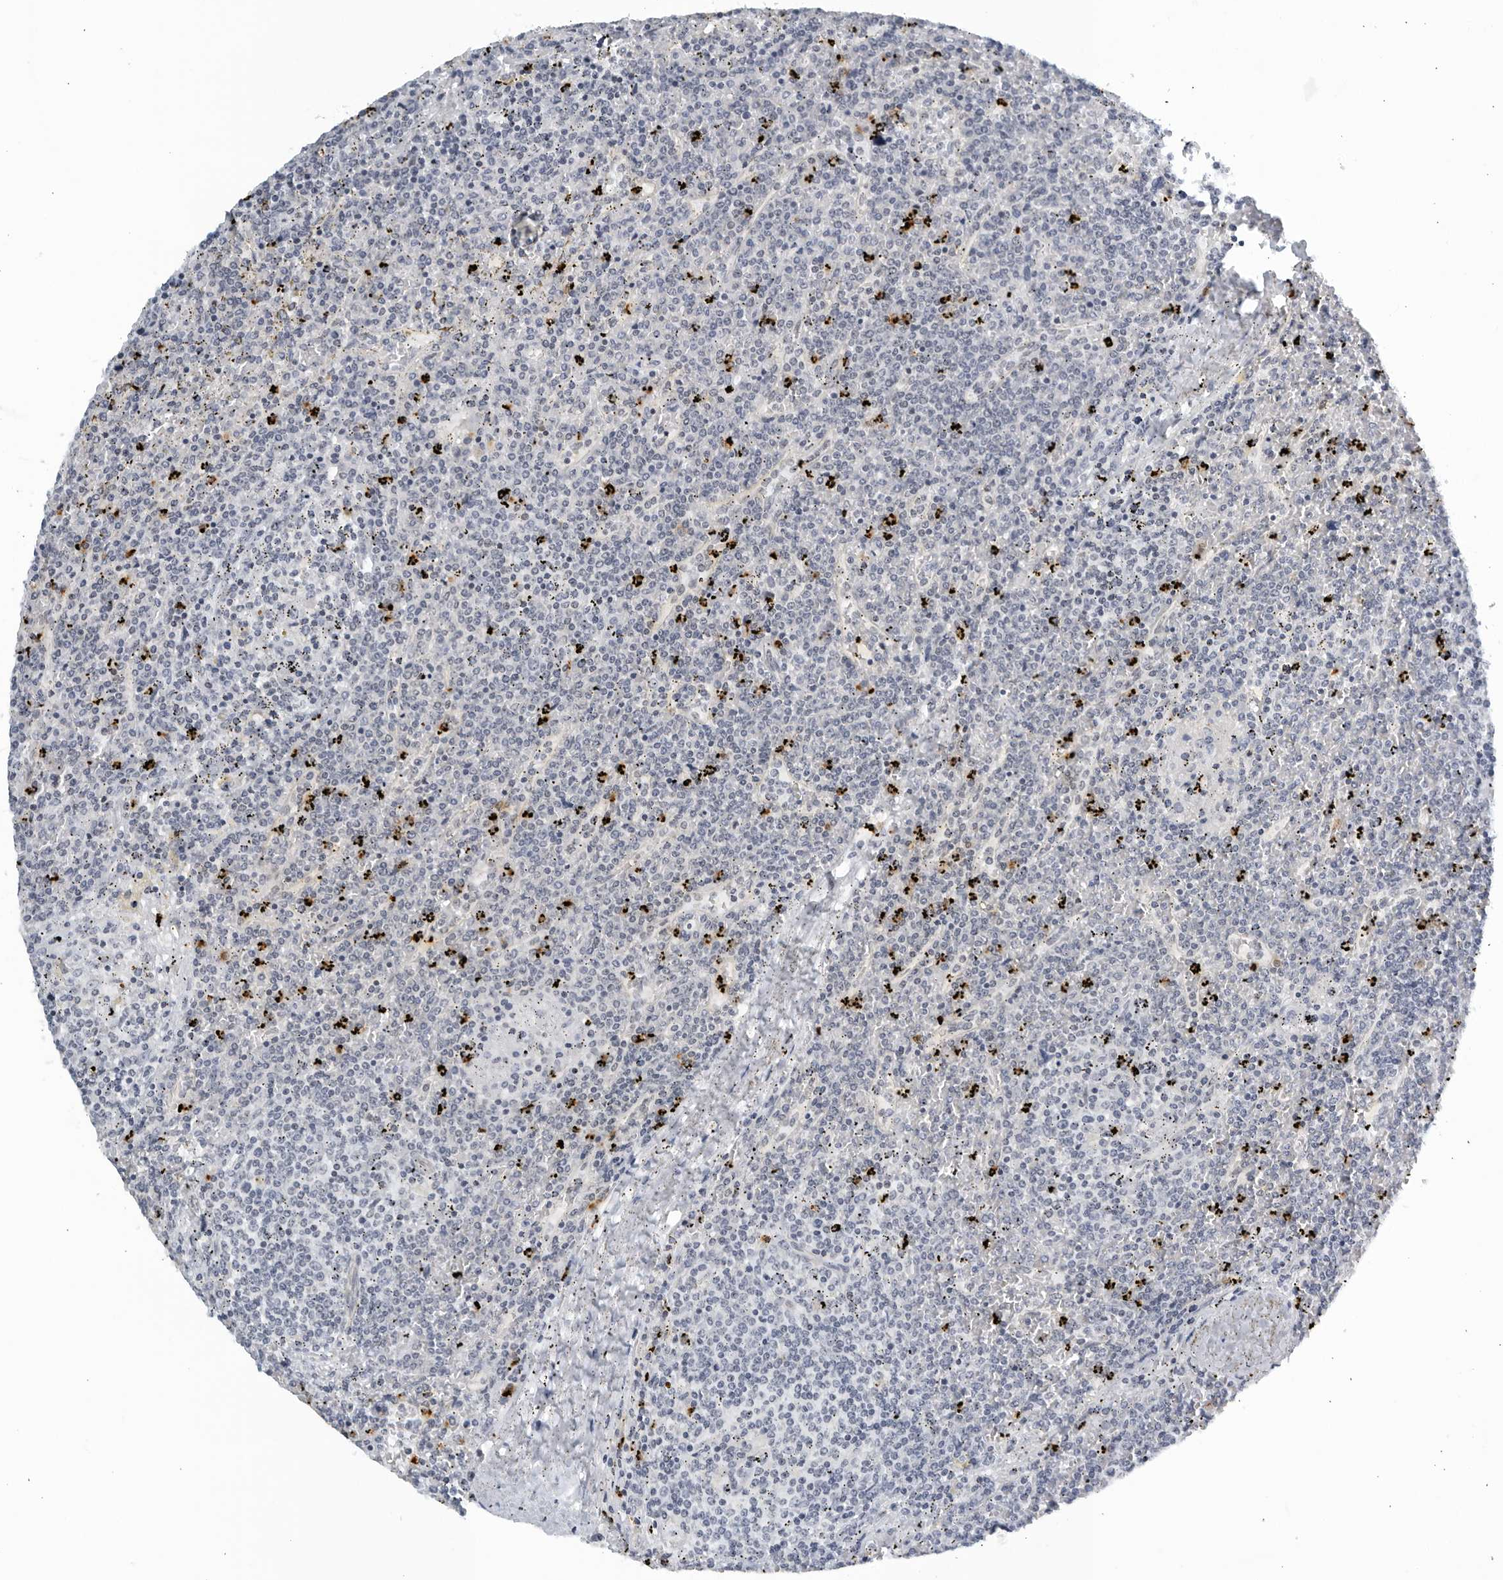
{"staining": {"intensity": "negative", "quantity": "none", "location": "none"}, "tissue": "lymphoma", "cell_type": "Tumor cells", "image_type": "cancer", "snomed": [{"axis": "morphology", "description": "Malignant lymphoma, non-Hodgkin's type, Low grade"}, {"axis": "topography", "description": "Spleen"}], "caption": "Human malignant lymphoma, non-Hodgkin's type (low-grade) stained for a protein using IHC exhibits no staining in tumor cells.", "gene": "KLK7", "patient": {"sex": "female", "age": 19}}